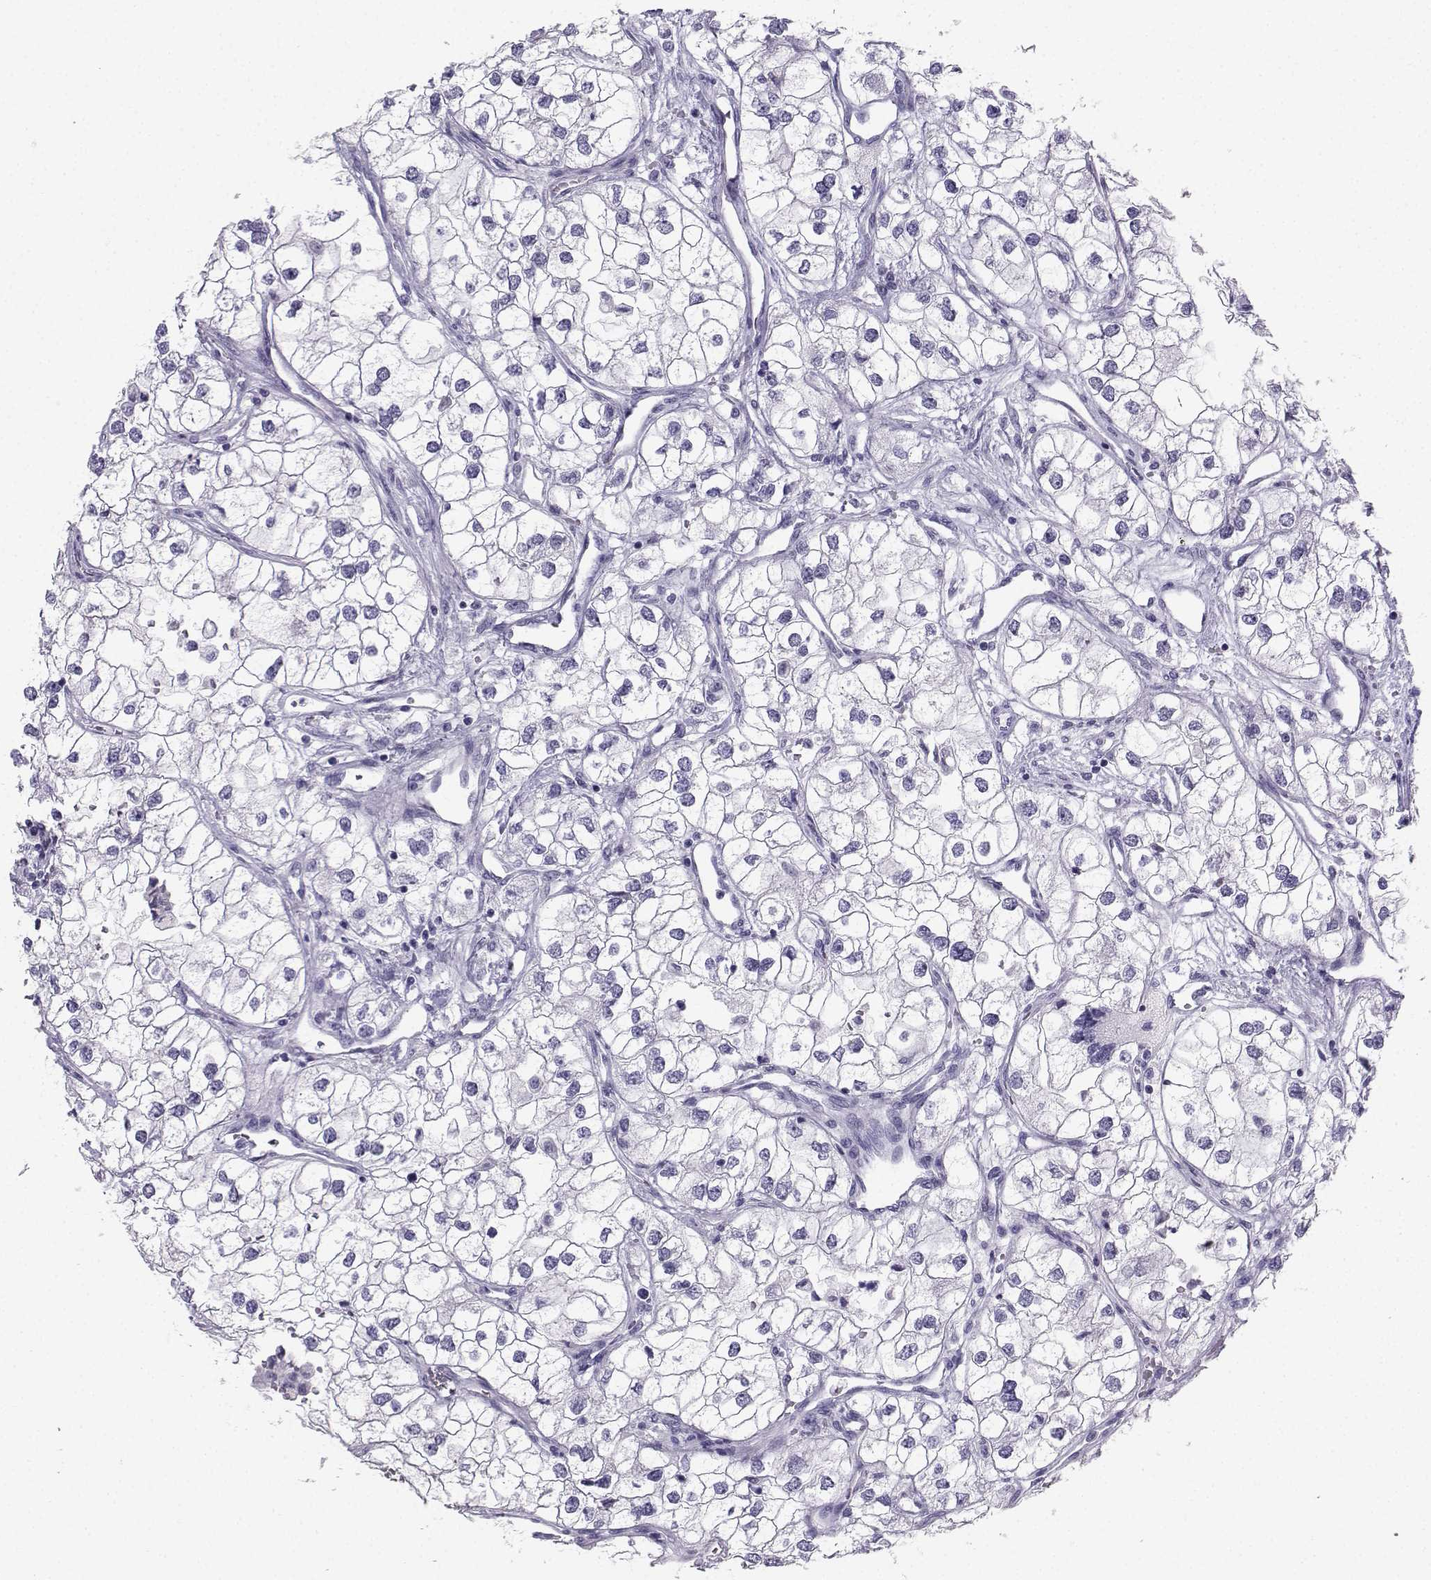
{"staining": {"intensity": "negative", "quantity": "none", "location": "none"}, "tissue": "renal cancer", "cell_type": "Tumor cells", "image_type": "cancer", "snomed": [{"axis": "morphology", "description": "Adenocarcinoma, NOS"}, {"axis": "topography", "description": "Kidney"}], "caption": "Immunohistochemistry (IHC) histopathology image of neoplastic tissue: adenocarcinoma (renal) stained with DAB exhibits no significant protein positivity in tumor cells. (DAB IHC, high magnification).", "gene": "IQCD", "patient": {"sex": "male", "age": 59}}